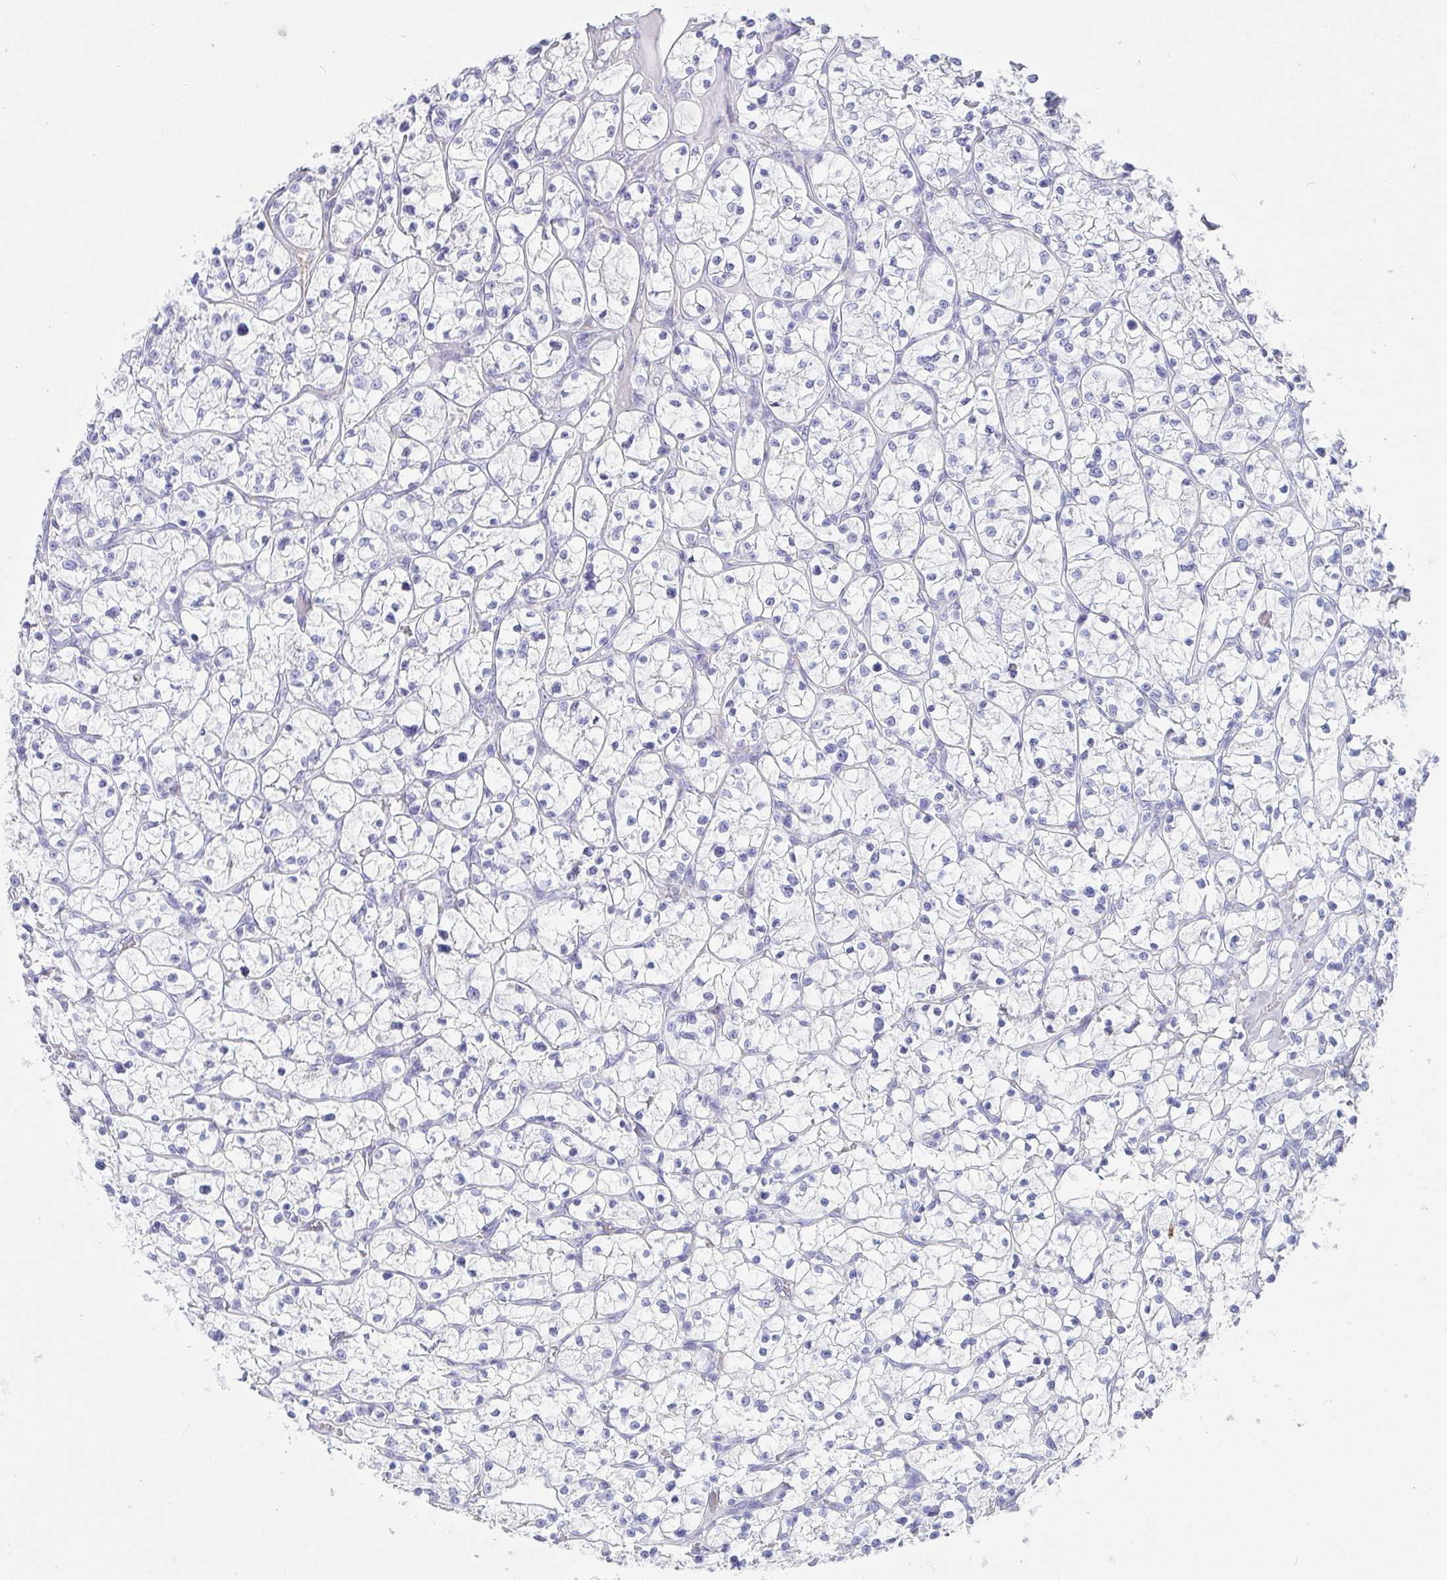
{"staining": {"intensity": "negative", "quantity": "none", "location": "none"}, "tissue": "renal cancer", "cell_type": "Tumor cells", "image_type": "cancer", "snomed": [{"axis": "morphology", "description": "Adenocarcinoma, NOS"}, {"axis": "topography", "description": "Kidney"}], "caption": "Photomicrograph shows no protein staining in tumor cells of renal cancer tissue. Nuclei are stained in blue.", "gene": "PRND", "patient": {"sex": "female", "age": 64}}